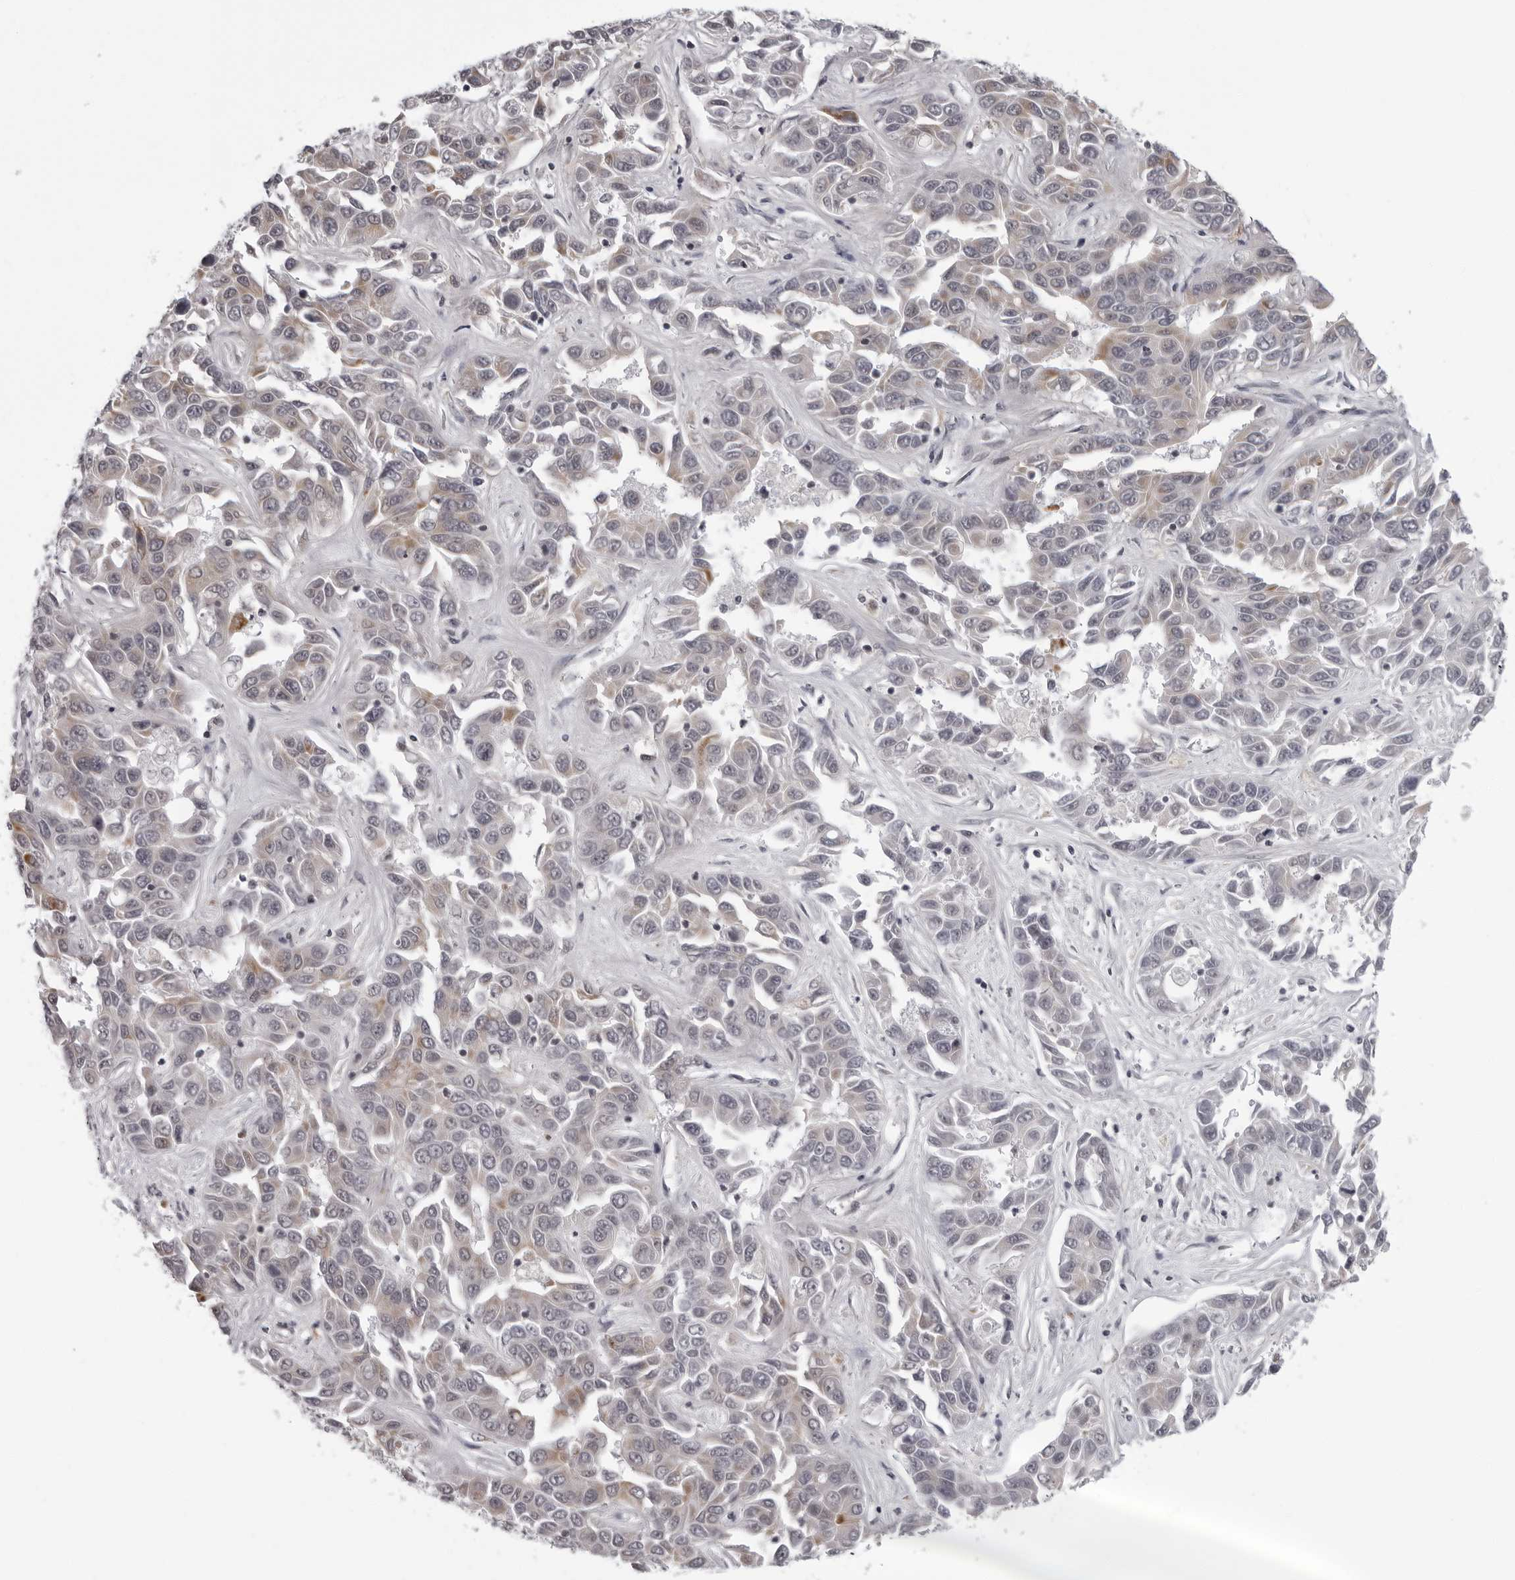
{"staining": {"intensity": "weak", "quantity": "25%-75%", "location": "cytoplasmic/membranous"}, "tissue": "liver cancer", "cell_type": "Tumor cells", "image_type": "cancer", "snomed": [{"axis": "morphology", "description": "Cholangiocarcinoma"}, {"axis": "topography", "description": "Liver"}], "caption": "Immunohistochemical staining of human cholangiocarcinoma (liver) reveals low levels of weak cytoplasmic/membranous protein expression in approximately 25%-75% of tumor cells. (brown staining indicates protein expression, while blue staining denotes nuclei).", "gene": "MAPK12", "patient": {"sex": "female", "age": 52}}